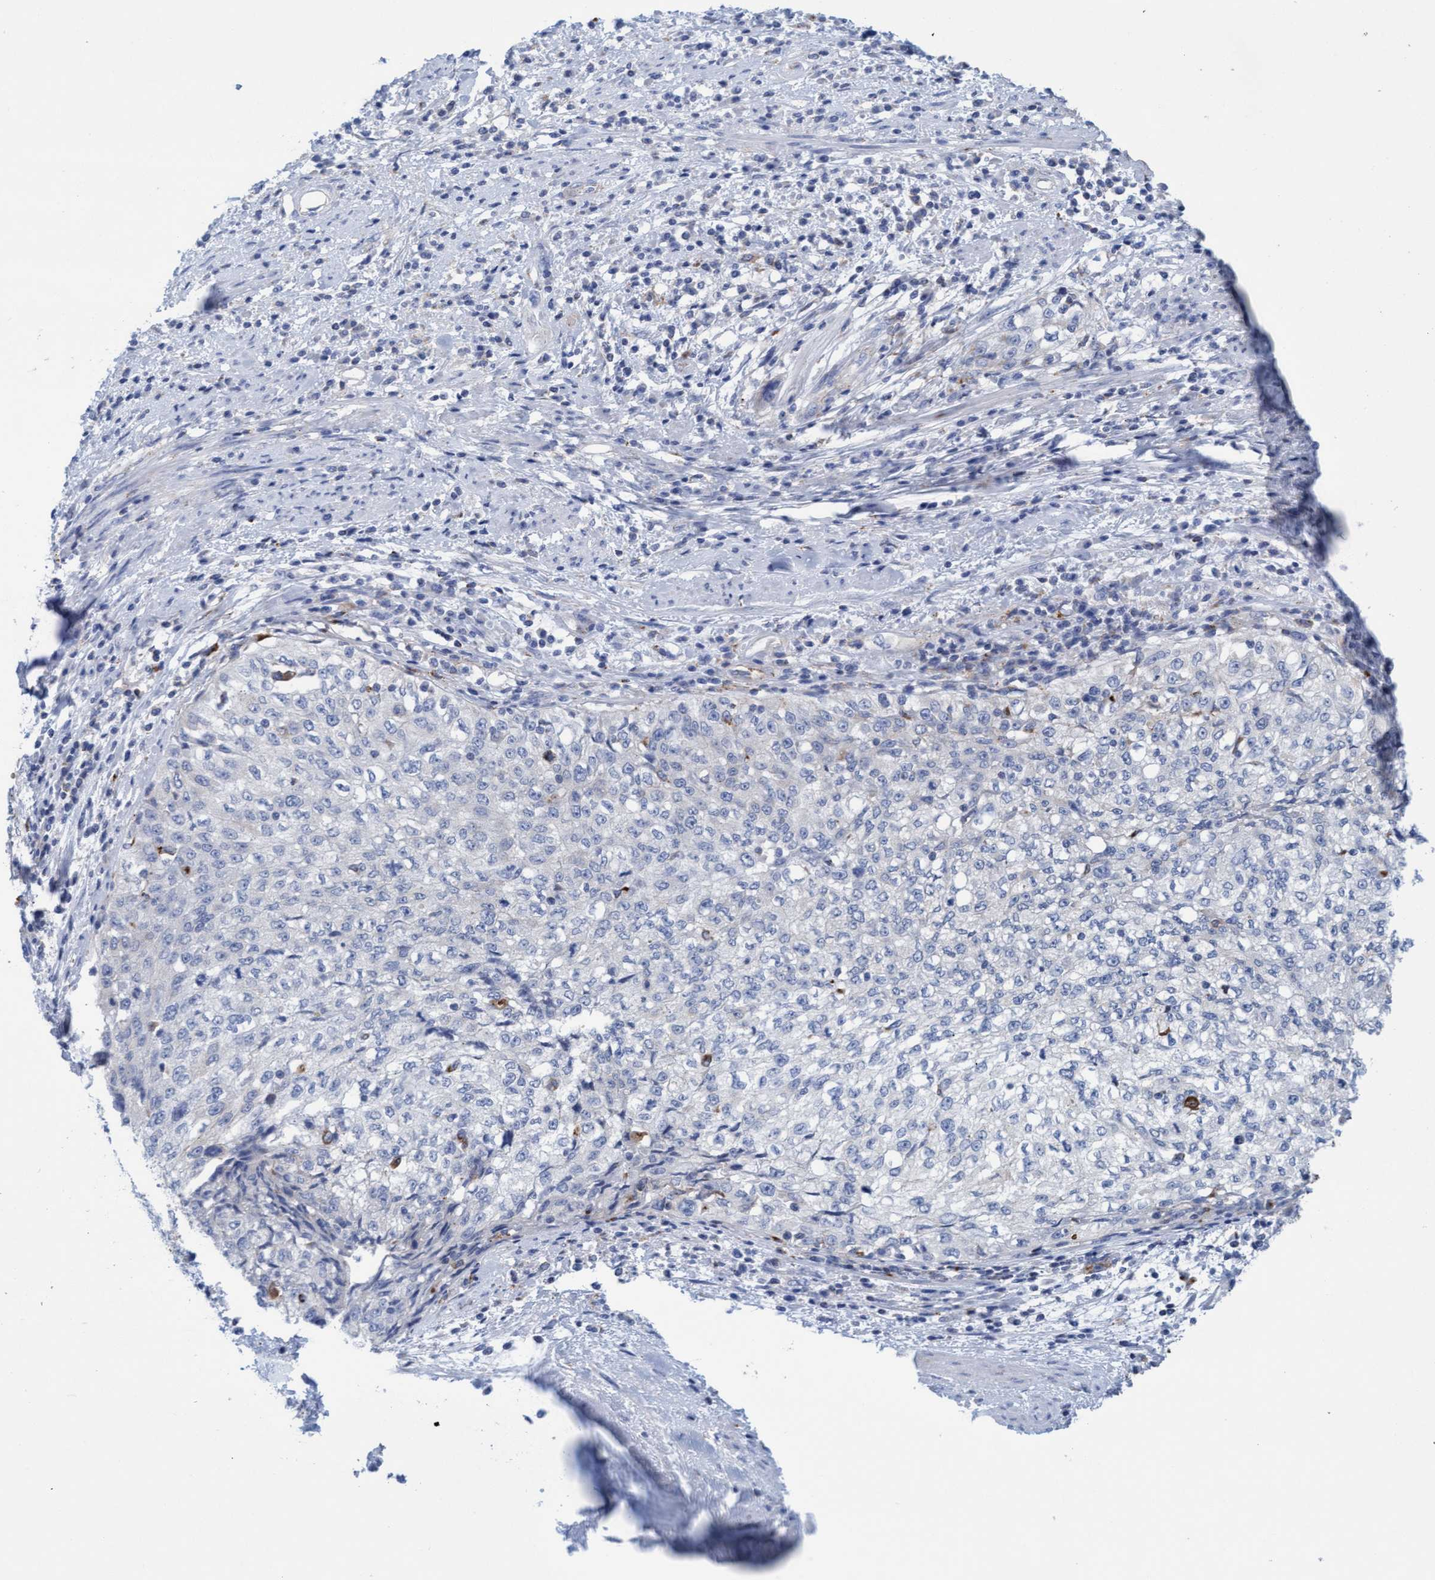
{"staining": {"intensity": "negative", "quantity": "none", "location": "none"}, "tissue": "cervical cancer", "cell_type": "Tumor cells", "image_type": "cancer", "snomed": [{"axis": "morphology", "description": "Squamous cell carcinoma, NOS"}, {"axis": "topography", "description": "Cervix"}], "caption": "Immunohistochemistry photomicrograph of neoplastic tissue: human cervical squamous cell carcinoma stained with DAB (3,3'-diaminobenzidine) shows no significant protein staining in tumor cells.", "gene": "SGSH", "patient": {"sex": "female", "age": 57}}